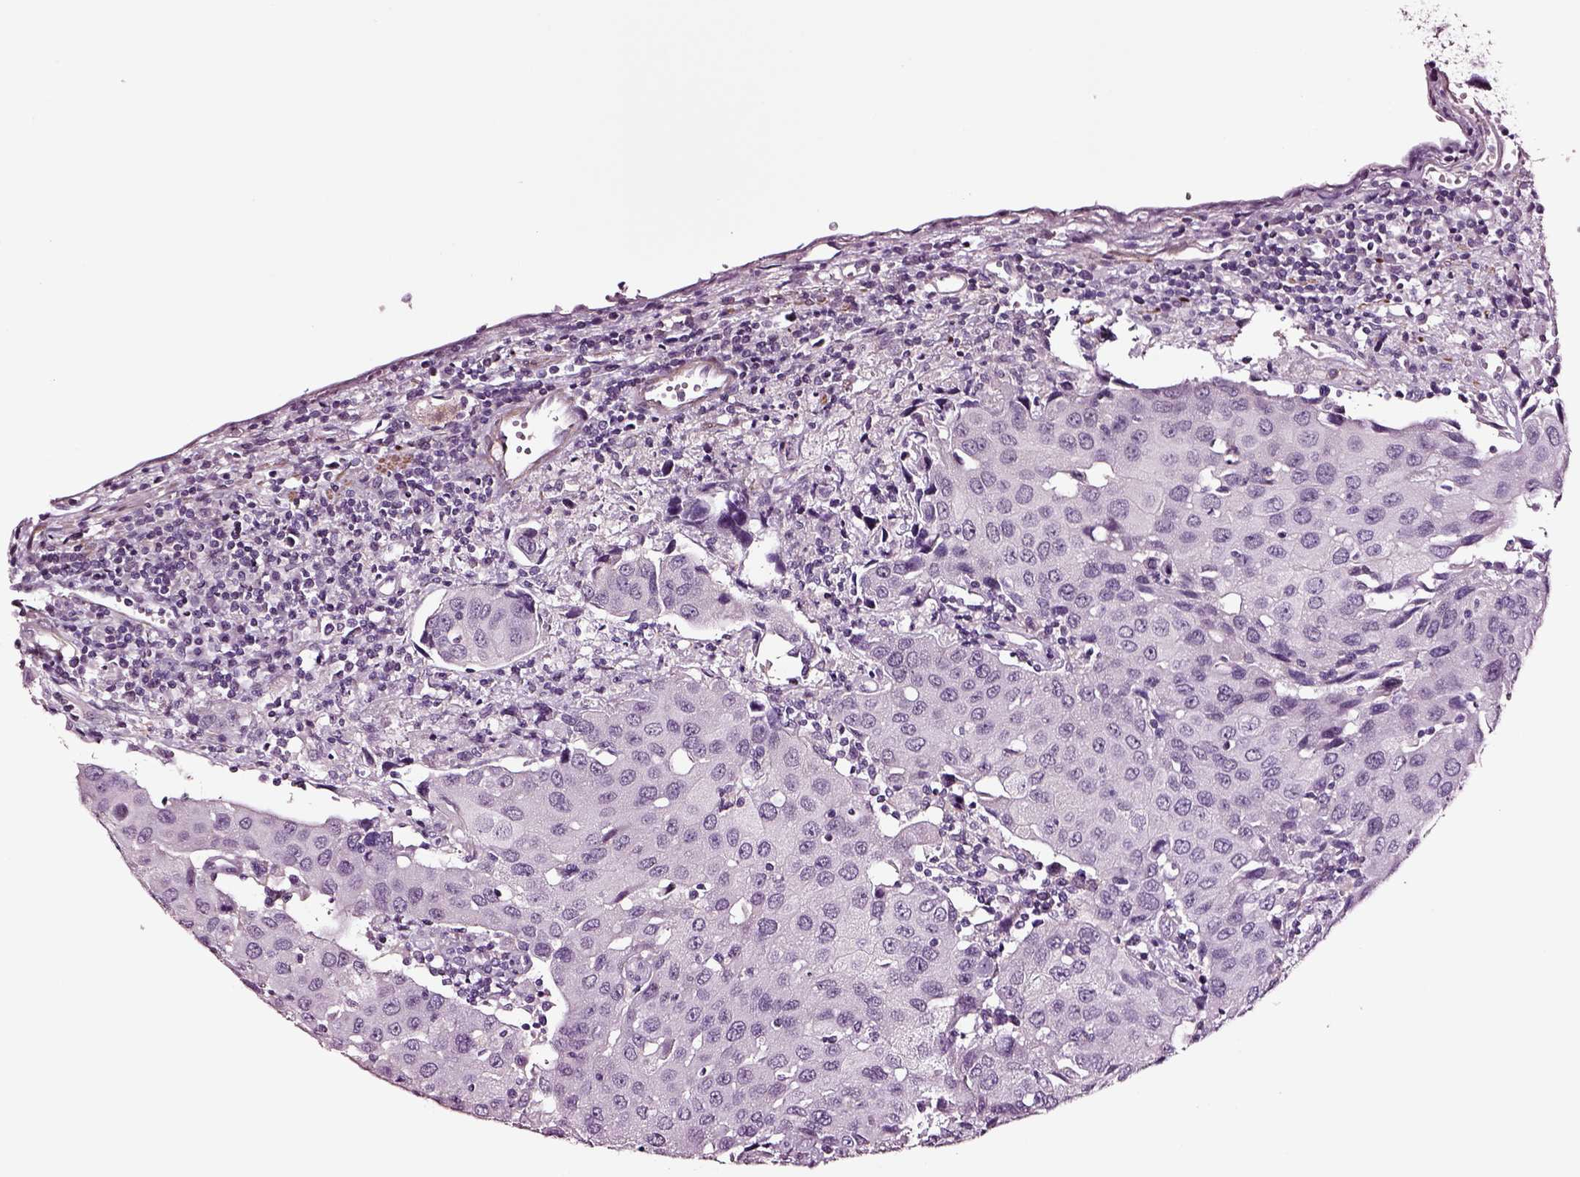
{"staining": {"intensity": "negative", "quantity": "none", "location": "none"}, "tissue": "urothelial cancer", "cell_type": "Tumor cells", "image_type": "cancer", "snomed": [{"axis": "morphology", "description": "Urothelial carcinoma, High grade"}, {"axis": "topography", "description": "Urinary bladder"}], "caption": "Protein analysis of urothelial carcinoma (high-grade) demonstrates no significant expression in tumor cells. Brightfield microscopy of immunohistochemistry (IHC) stained with DAB (brown) and hematoxylin (blue), captured at high magnification.", "gene": "SOX10", "patient": {"sex": "female", "age": 85}}